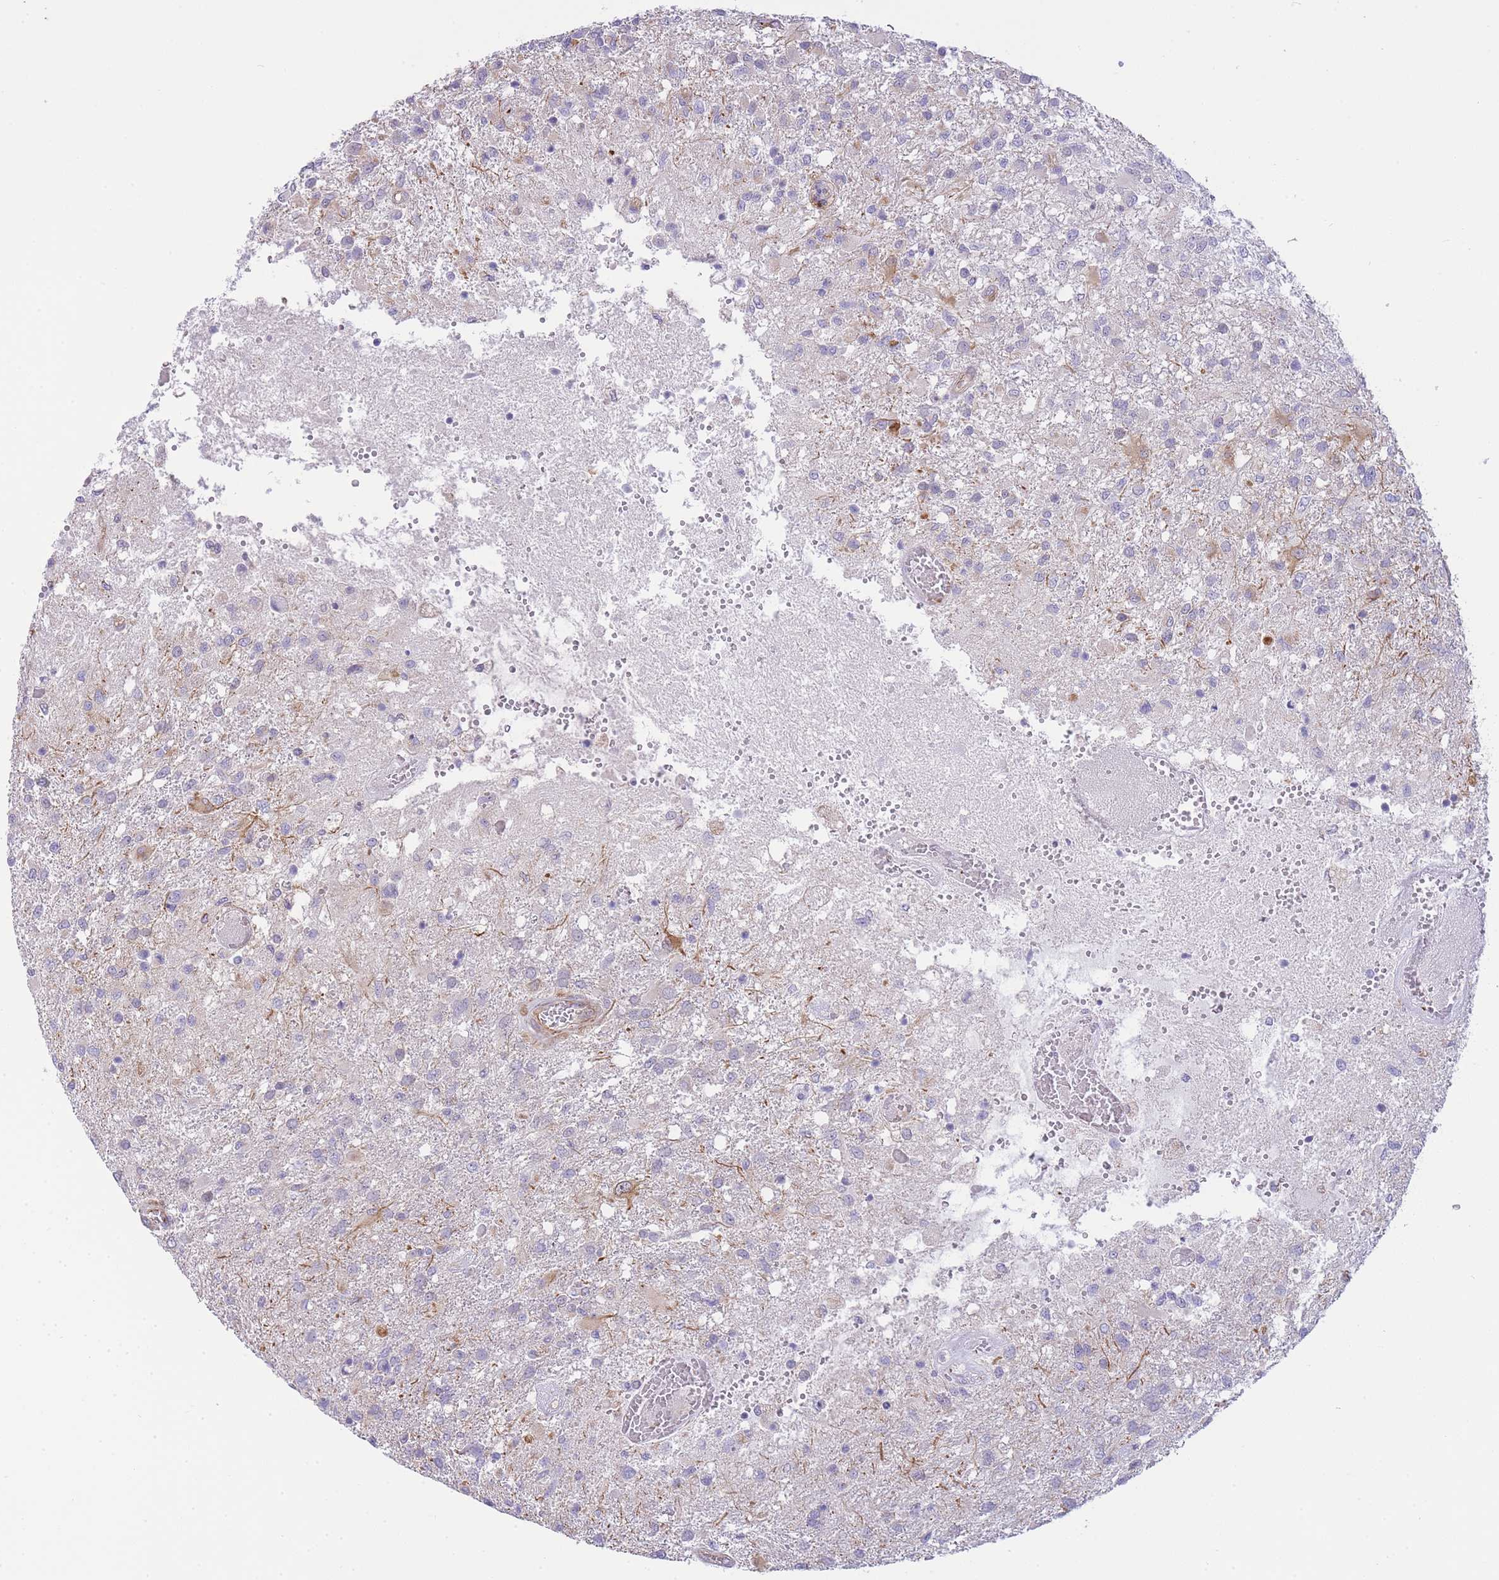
{"staining": {"intensity": "negative", "quantity": "none", "location": "none"}, "tissue": "glioma", "cell_type": "Tumor cells", "image_type": "cancer", "snomed": [{"axis": "morphology", "description": "Glioma, malignant, High grade"}, {"axis": "topography", "description": "Brain"}], "caption": "Tumor cells show no significant protein expression in glioma.", "gene": "ECPAS", "patient": {"sex": "female", "age": 74}}